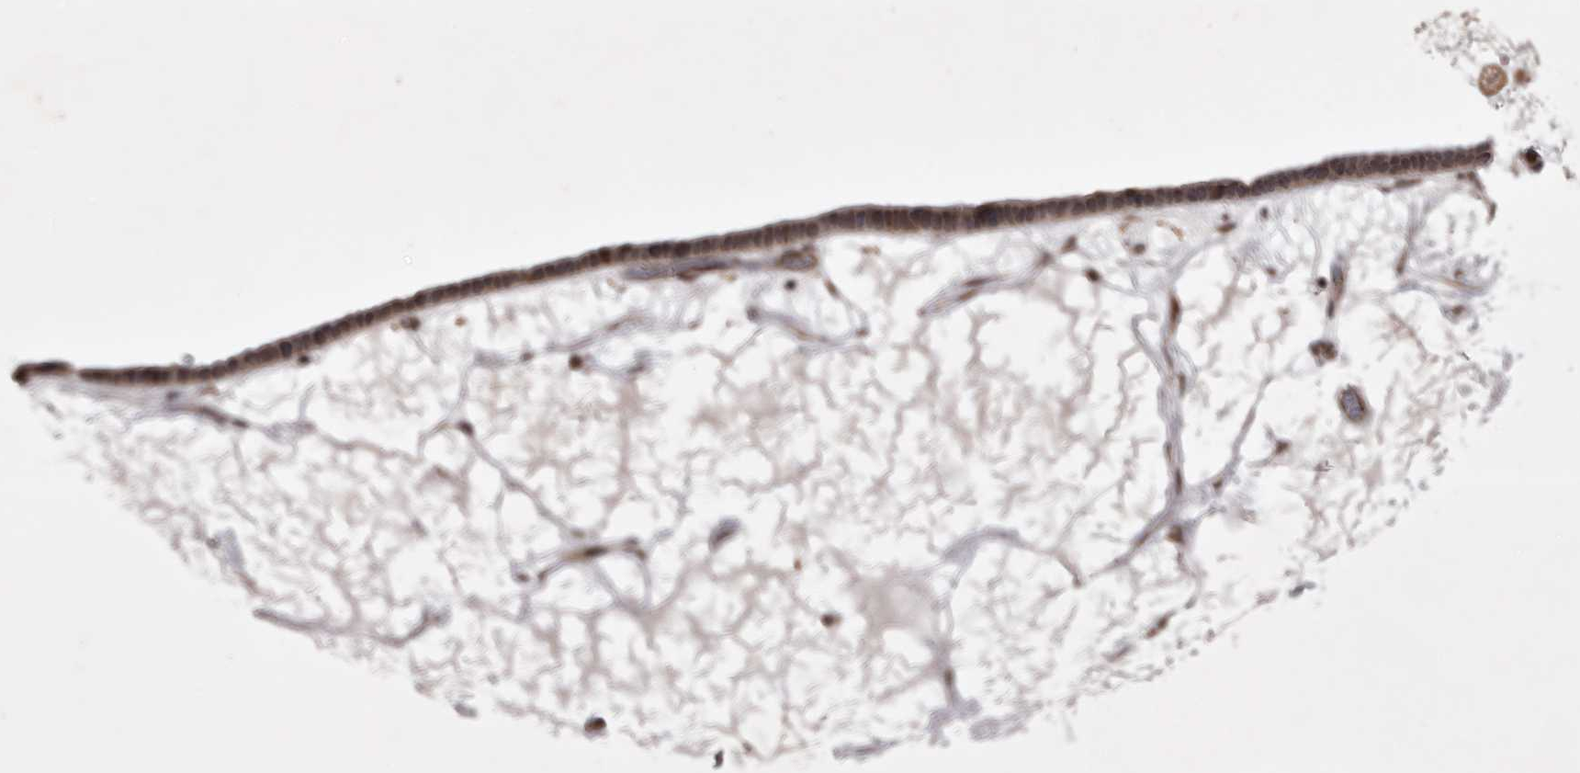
{"staining": {"intensity": "moderate", "quantity": ">75%", "location": "cytoplasmic/membranous"}, "tissue": "ovarian cancer", "cell_type": "Tumor cells", "image_type": "cancer", "snomed": [{"axis": "morphology", "description": "Cystadenocarcinoma, serous, NOS"}, {"axis": "topography", "description": "Ovary"}], "caption": "Protein staining of serous cystadenocarcinoma (ovarian) tissue reveals moderate cytoplasmic/membranous staining in about >75% of tumor cells. Ihc stains the protein of interest in brown and the nuclei are stained blue.", "gene": "SNX16", "patient": {"sex": "female", "age": 56}}